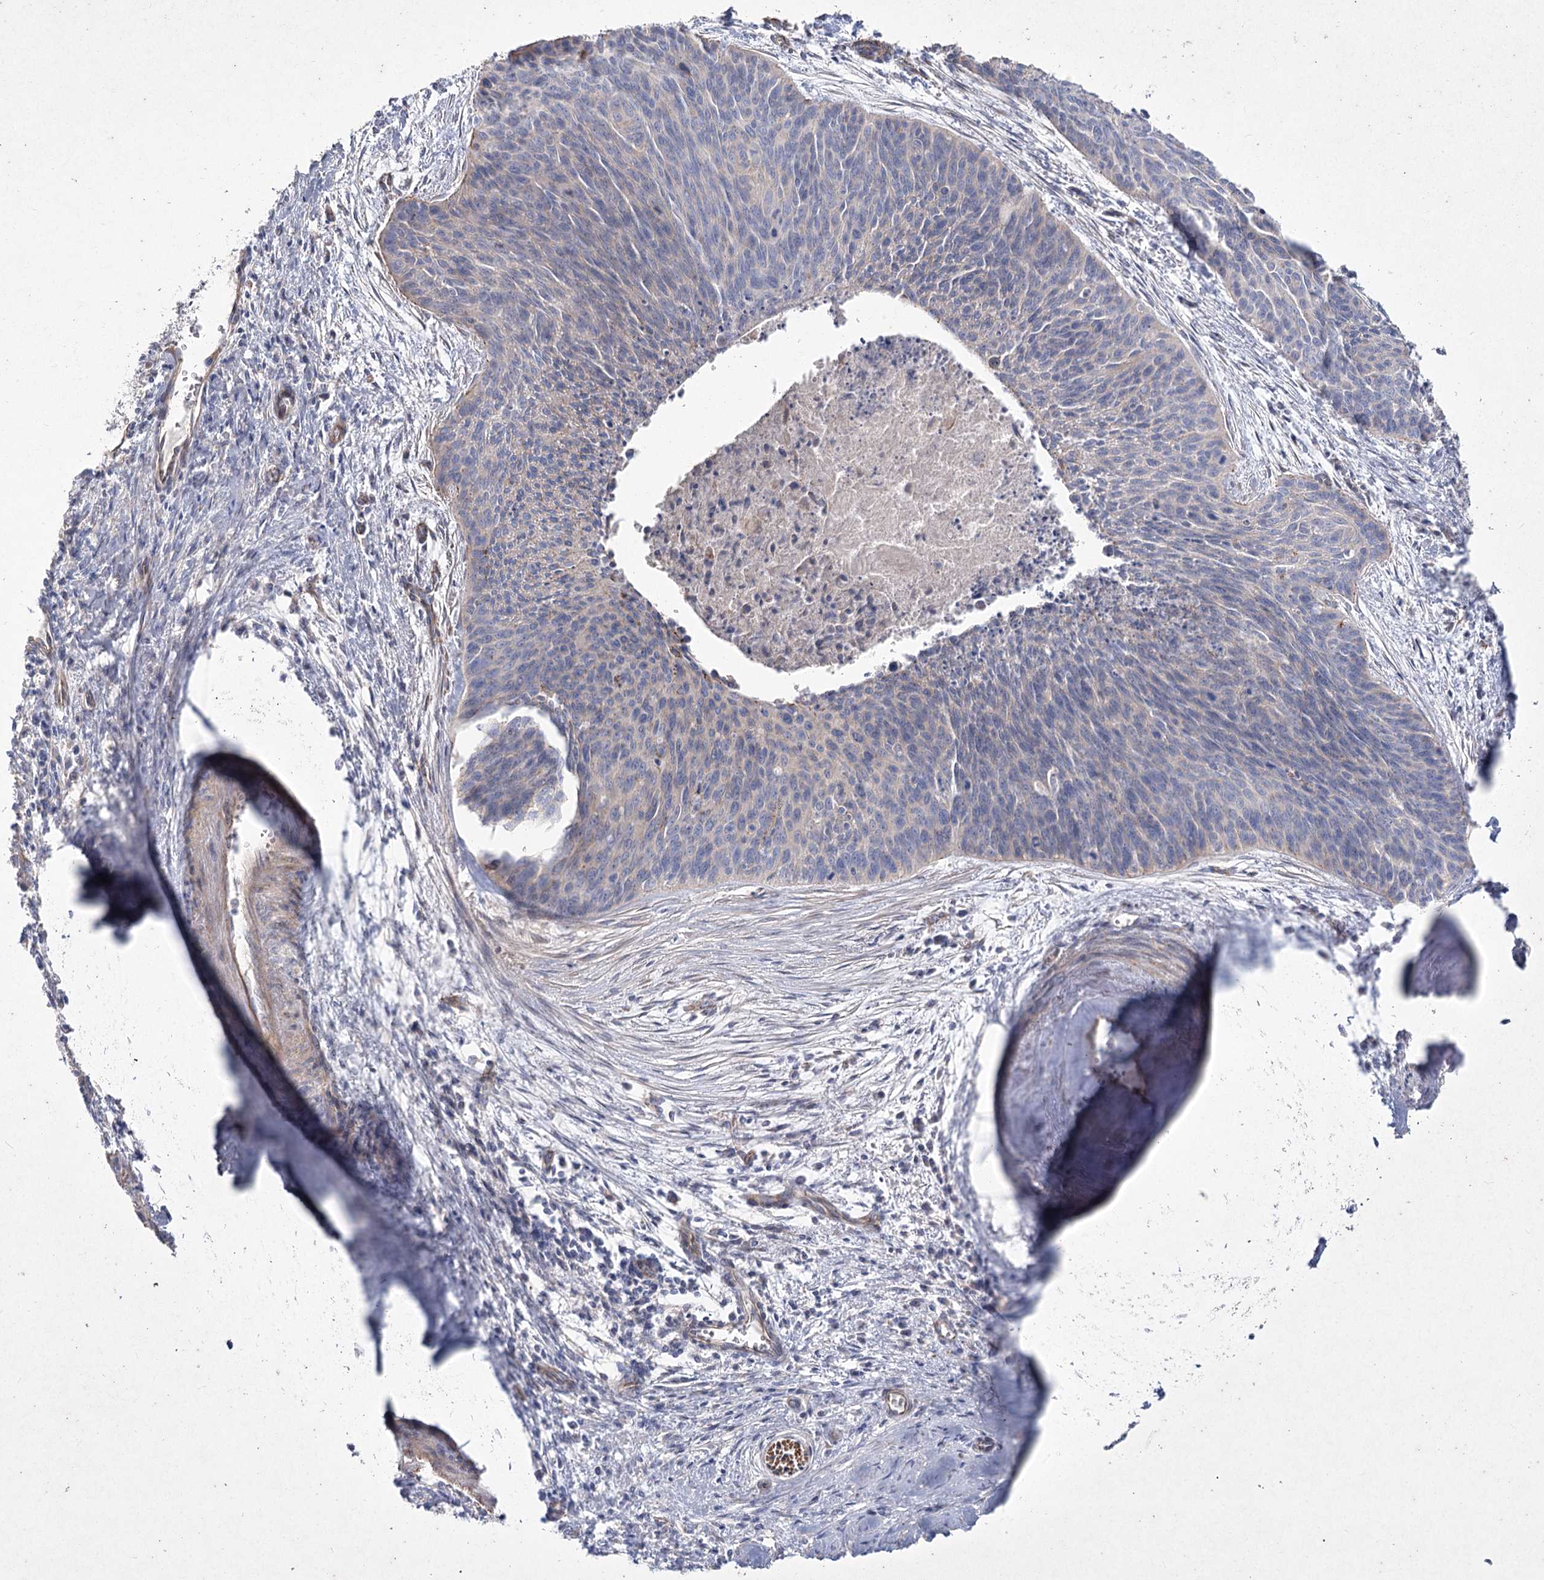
{"staining": {"intensity": "negative", "quantity": "none", "location": "none"}, "tissue": "cervical cancer", "cell_type": "Tumor cells", "image_type": "cancer", "snomed": [{"axis": "morphology", "description": "Squamous cell carcinoma, NOS"}, {"axis": "topography", "description": "Cervix"}], "caption": "A micrograph of squamous cell carcinoma (cervical) stained for a protein displays no brown staining in tumor cells. The staining is performed using DAB brown chromogen with nuclei counter-stained in using hematoxylin.", "gene": "LDLRAD3", "patient": {"sex": "female", "age": 55}}